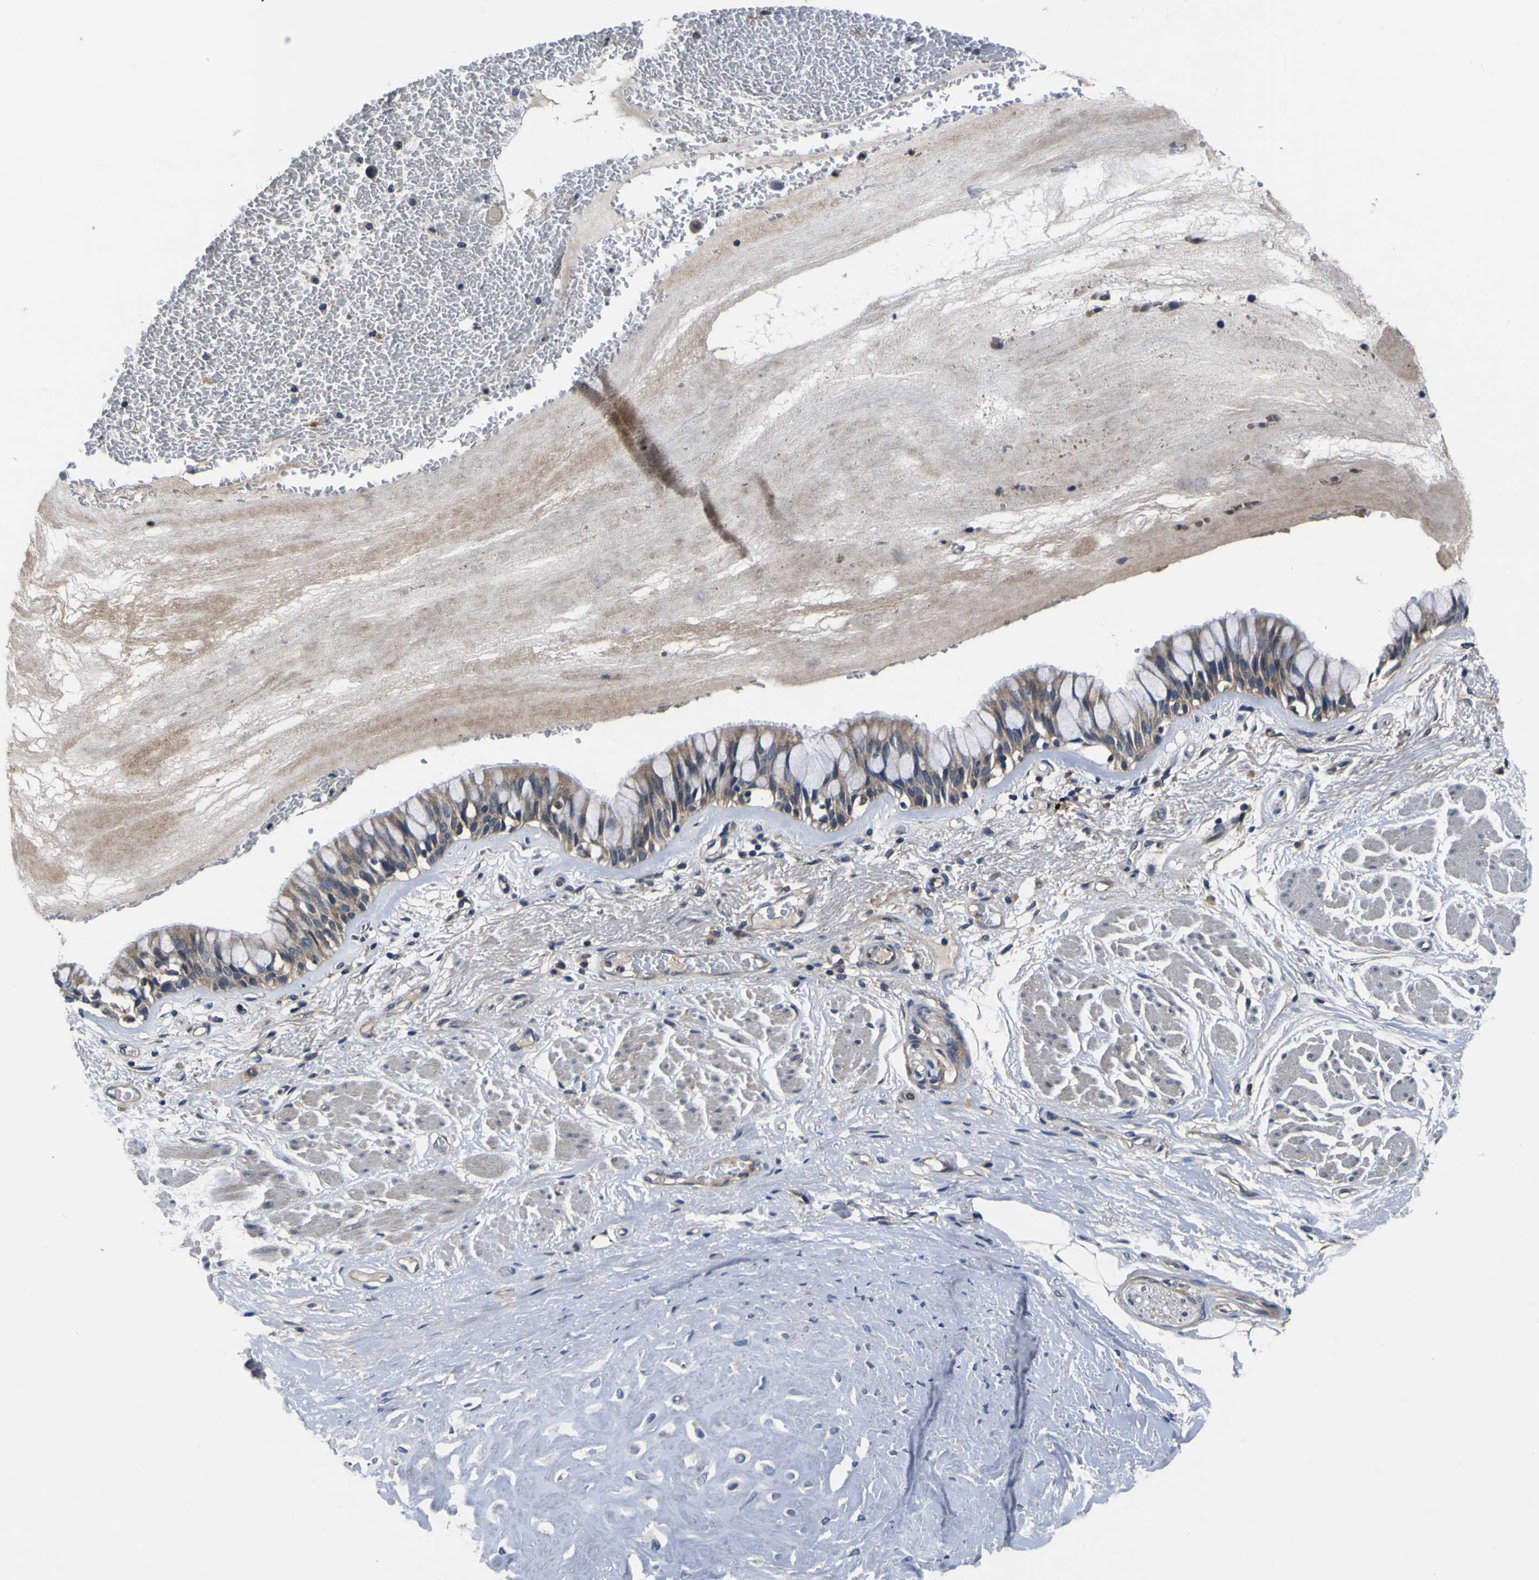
{"staining": {"intensity": "weak", "quantity": ">75%", "location": "cytoplasmic/membranous"}, "tissue": "bronchus", "cell_type": "Respiratory epithelial cells", "image_type": "normal", "snomed": [{"axis": "morphology", "description": "Normal tissue, NOS"}, {"axis": "topography", "description": "Bronchus"}], "caption": "Bronchus stained with immunohistochemistry reveals weak cytoplasmic/membranous positivity in about >75% of respiratory epithelial cells. Using DAB (3,3'-diaminobenzidine) (brown) and hematoxylin (blue) stains, captured at high magnification using brightfield microscopy.", "gene": "EPHB4", "patient": {"sex": "male", "age": 66}}